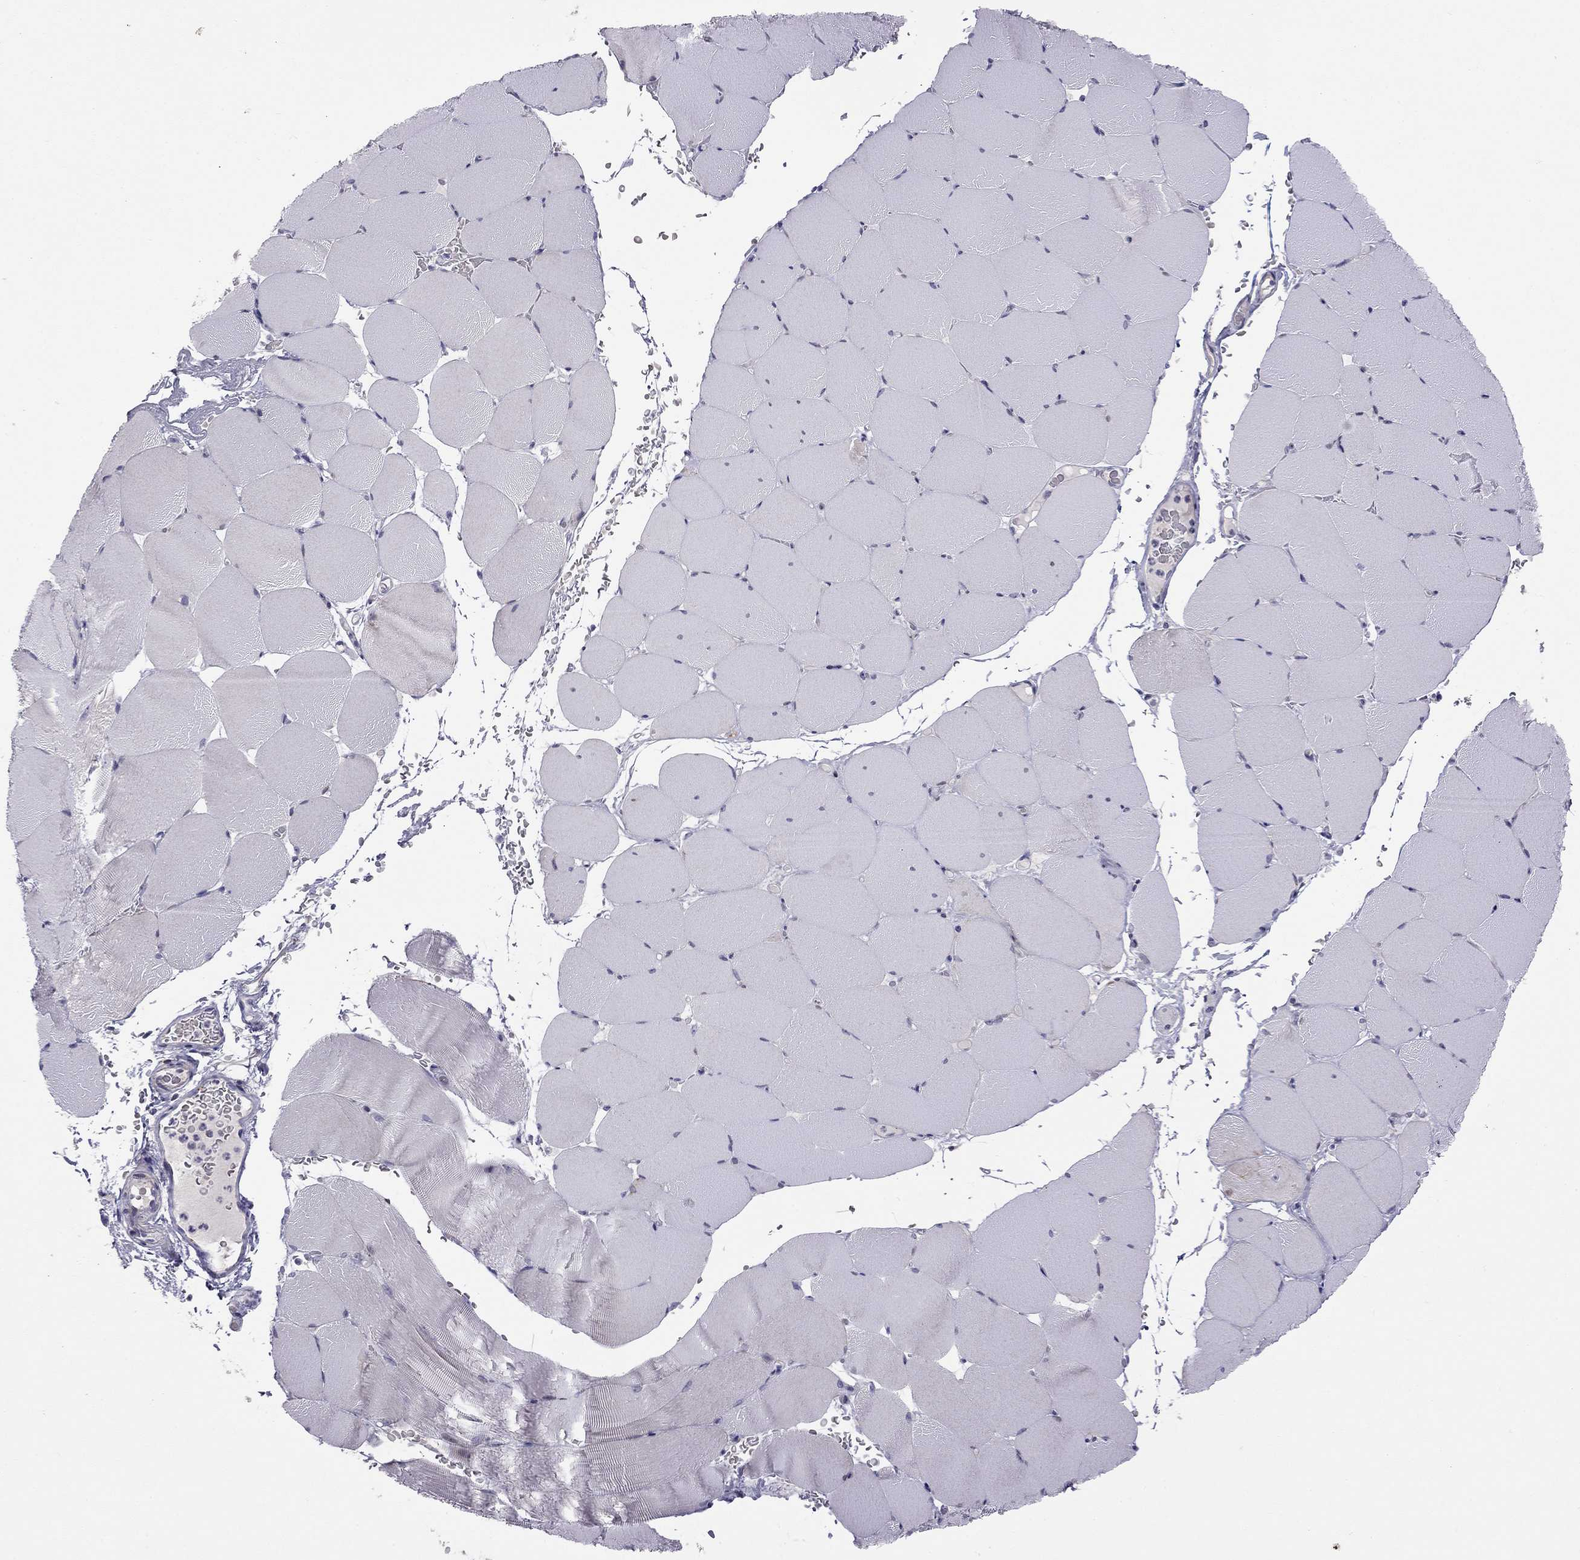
{"staining": {"intensity": "negative", "quantity": "none", "location": "none"}, "tissue": "skeletal muscle", "cell_type": "Myocytes", "image_type": "normal", "snomed": [{"axis": "morphology", "description": "Normal tissue, NOS"}, {"axis": "topography", "description": "Skeletal muscle"}], "caption": "Immunohistochemistry of normal human skeletal muscle demonstrates no staining in myocytes.", "gene": "C8orf88", "patient": {"sex": "female", "age": 37}}